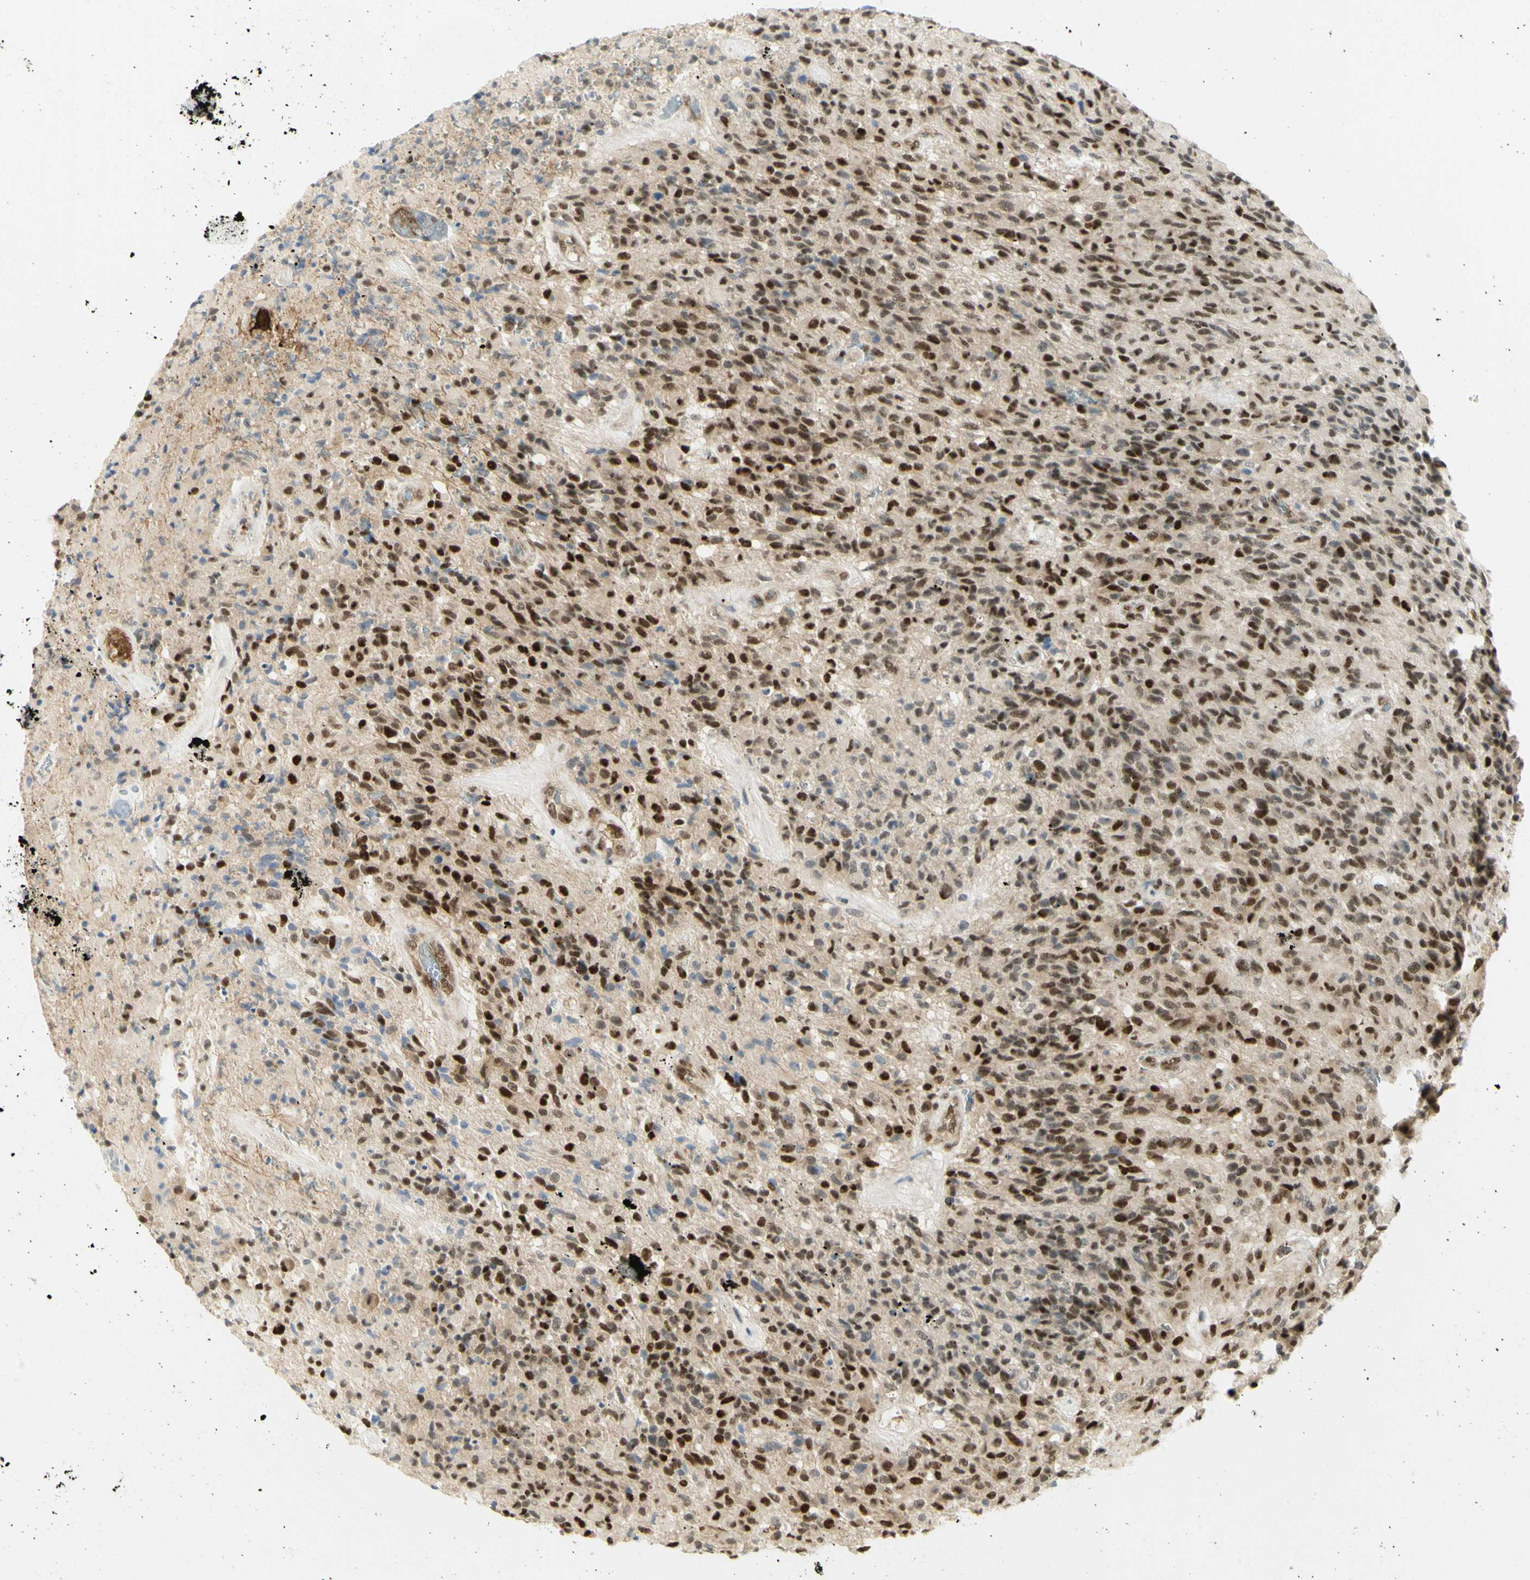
{"staining": {"intensity": "strong", "quantity": "25%-75%", "location": "nuclear"}, "tissue": "glioma", "cell_type": "Tumor cells", "image_type": "cancer", "snomed": [{"axis": "morphology", "description": "Glioma, malignant, High grade"}, {"axis": "topography", "description": "Brain"}], "caption": "Human glioma stained with a protein marker exhibits strong staining in tumor cells.", "gene": "DDX1", "patient": {"sex": "male", "age": 71}}